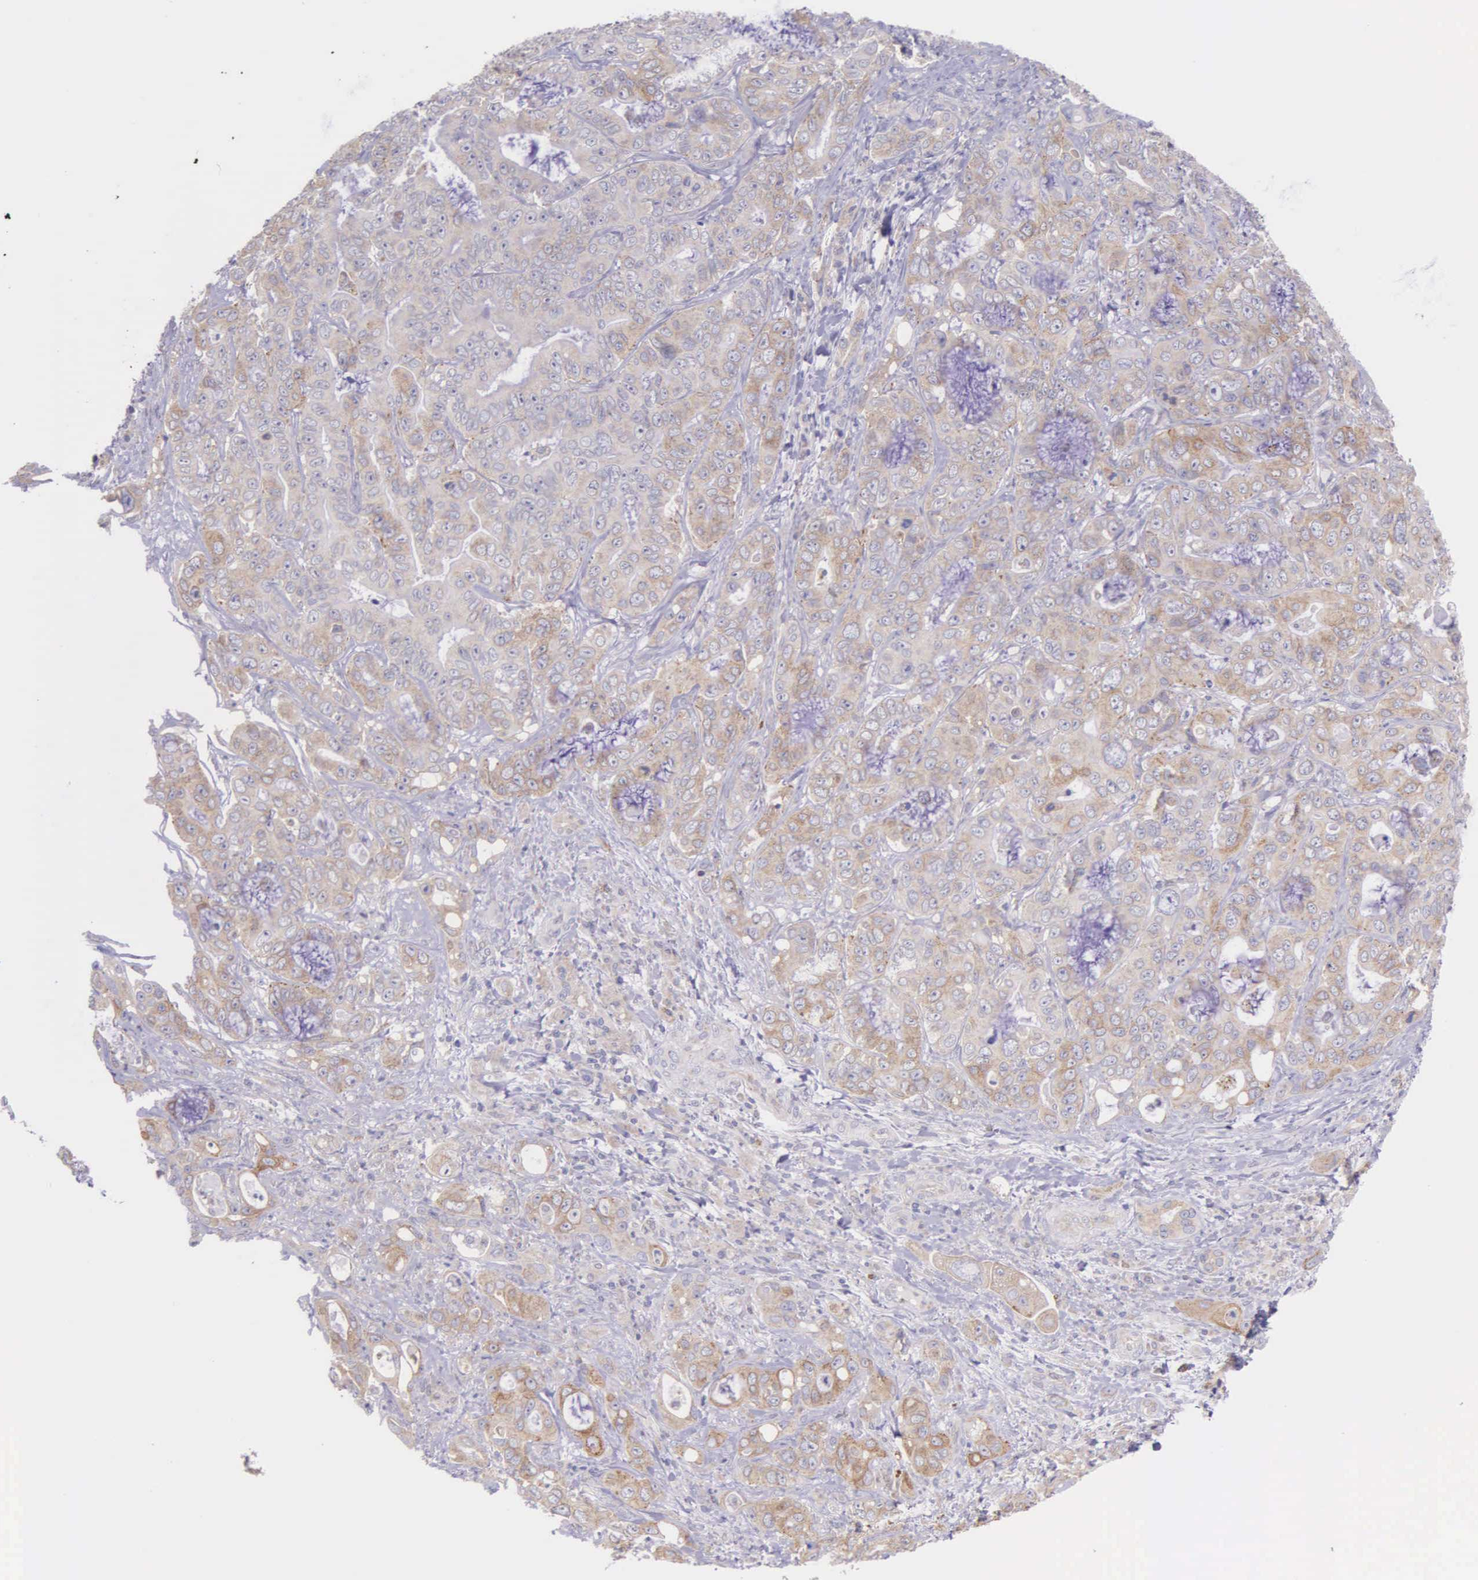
{"staining": {"intensity": "weak", "quantity": ">75%", "location": "cytoplasmic/membranous"}, "tissue": "liver cancer", "cell_type": "Tumor cells", "image_type": "cancer", "snomed": [{"axis": "morphology", "description": "Cholangiocarcinoma"}, {"axis": "topography", "description": "Liver"}], "caption": "DAB (3,3'-diaminobenzidine) immunohistochemical staining of liver cholangiocarcinoma demonstrates weak cytoplasmic/membranous protein expression in about >75% of tumor cells.", "gene": "NSDHL", "patient": {"sex": "female", "age": 79}}